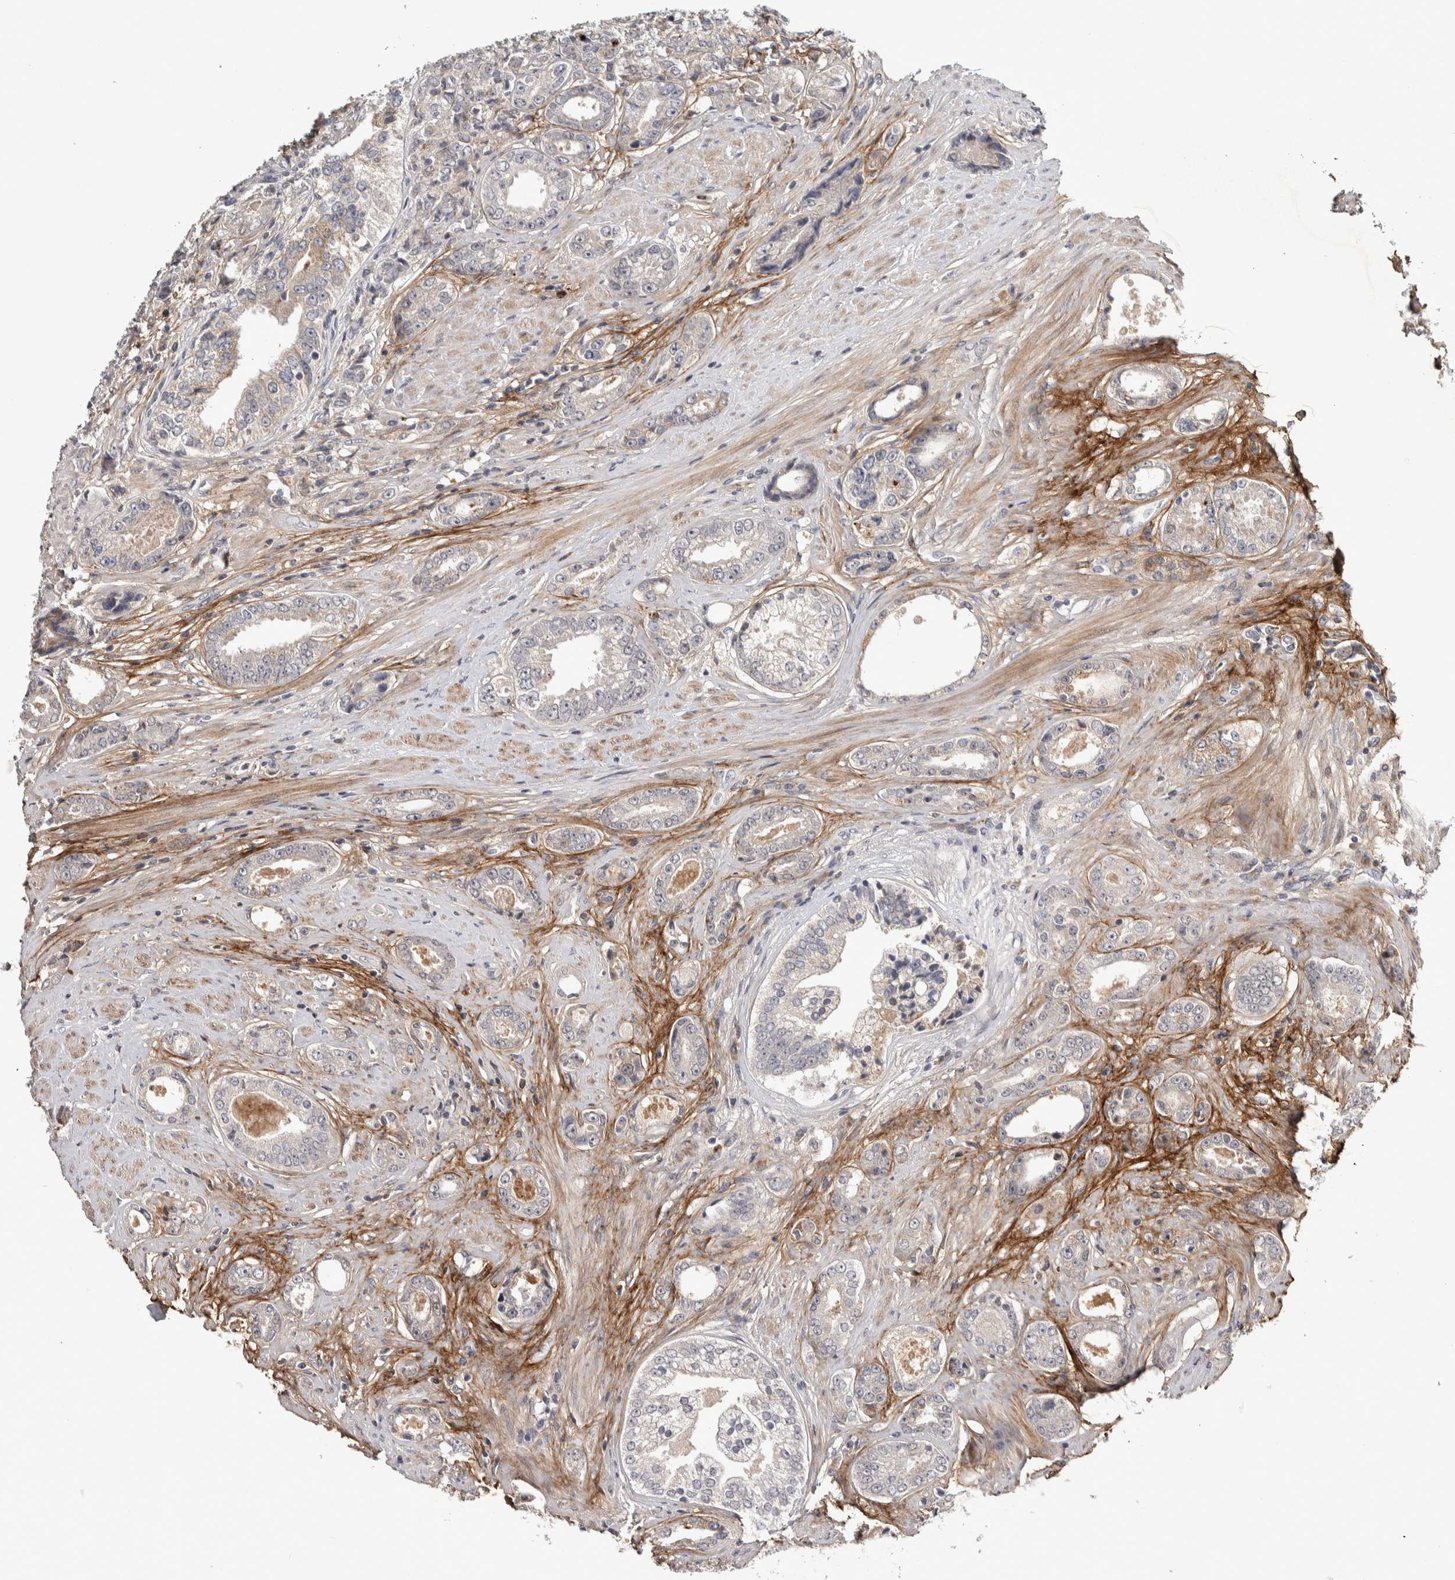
{"staining": {"intensity": "weak", "quantity": "<25%", "location": "cytoplasmic/membranous"}, "tissue": "prostate cancer", "cell_type": "Tumor cells", "image_type": "cancer", "snomed": [{"axis": "morphology", "description": "Adenocarcinoma, High grade"}, {"axis": "topography", "description": "Prostate"}], "caption": "Tumor cells show no significant protein expression in prostate cancer (high-grade adenocarcinoma).", "gene": "ASPN", "patient": {"sex": "male", "age": 61}}